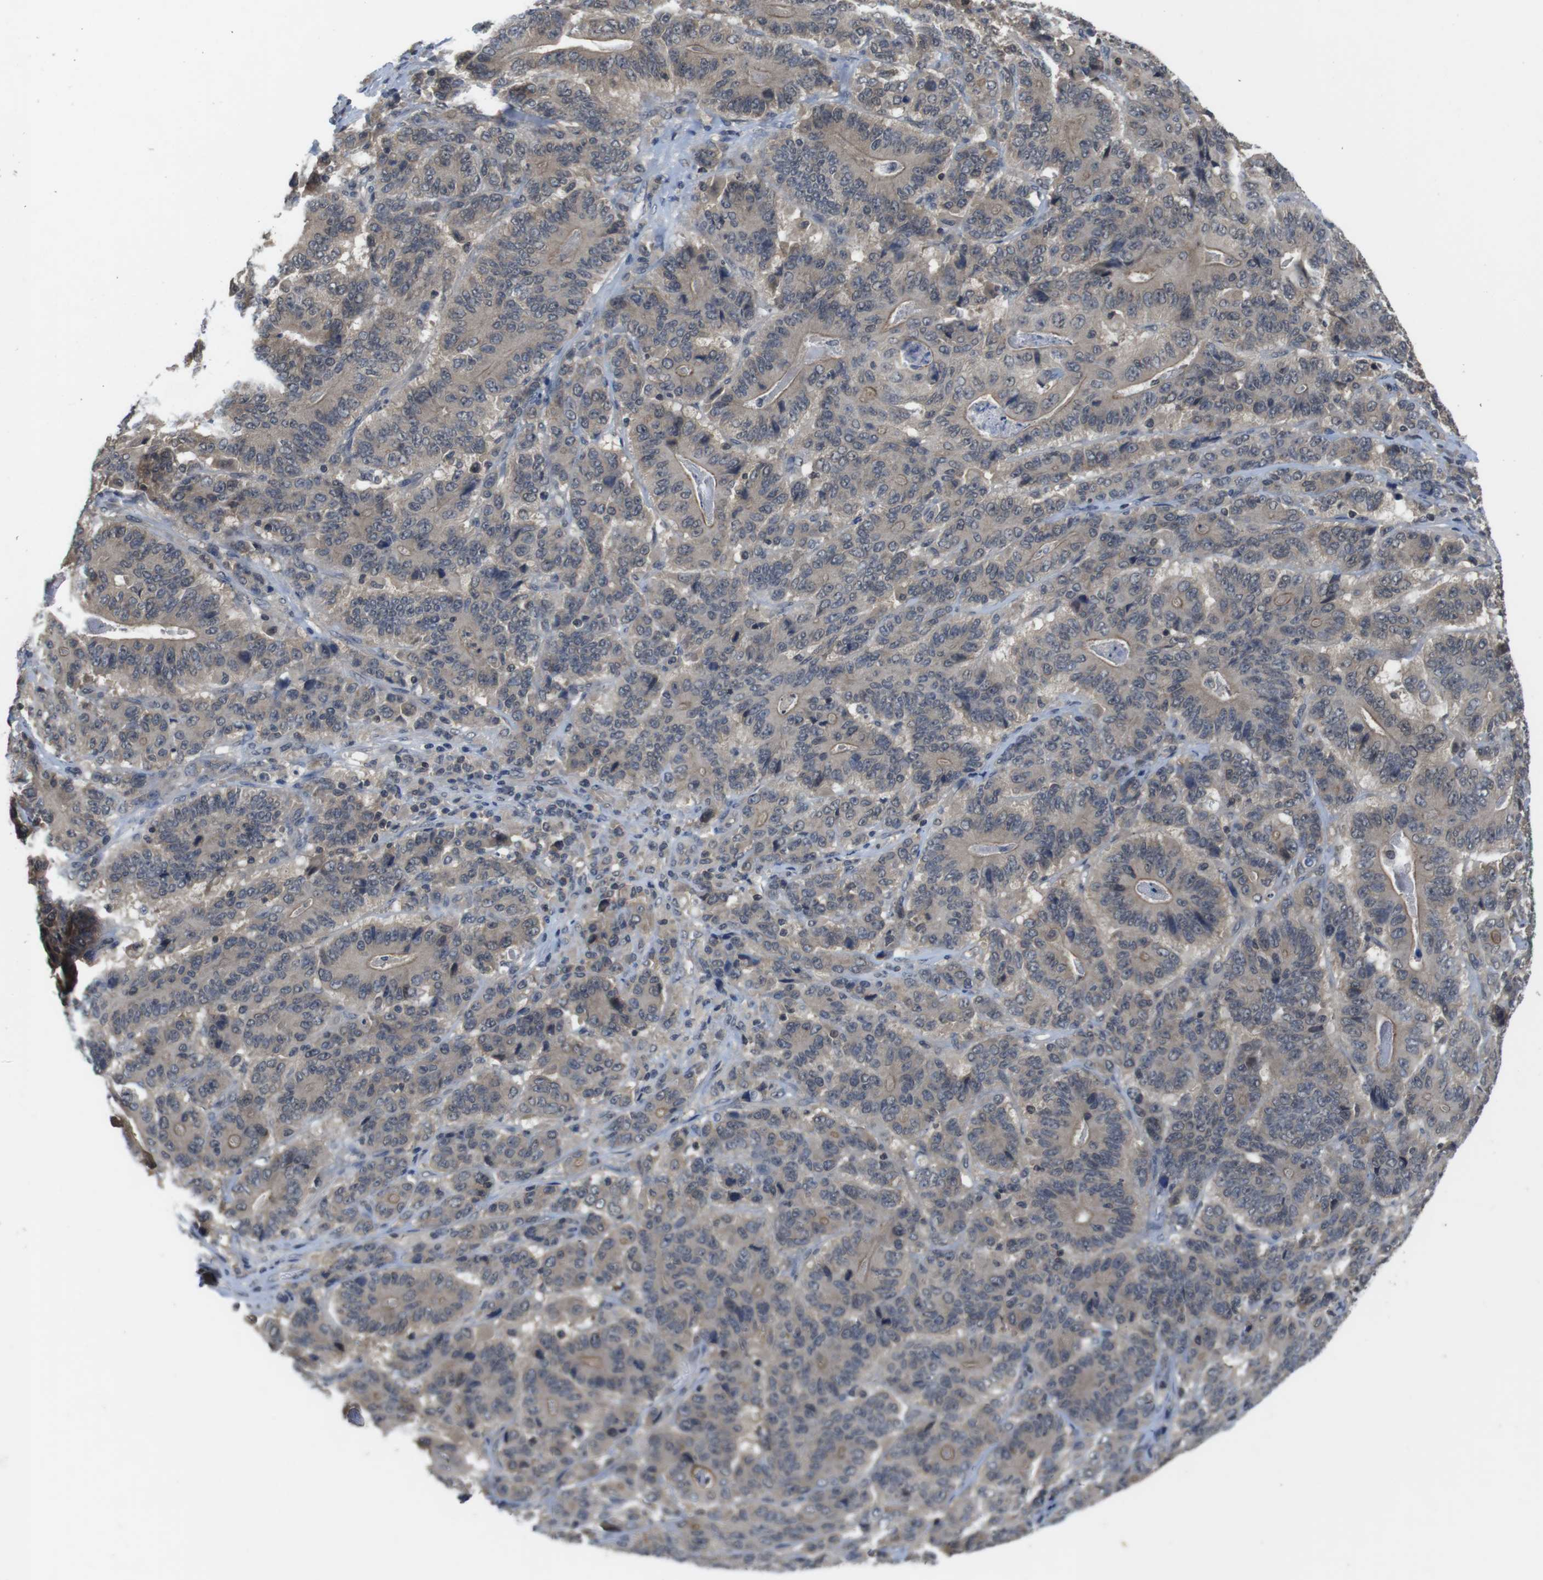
{"staining": {"intensity": "weak", "quantity": ">75%", "location": "cytoplasmic/membranous"}, "tissue": "stomach cancer", "cell_type": "Tumor cells", "image_type": "cancer", "snomed": [{"axis": "morphology", "description": "Adenocarcinoma, NOS"}, {"axis": "topography", "description": "Stomach"}], "caption": "High-power microscopy captured an immunohistochemistry micrograph of stomach cancer, revealing weak cytoplasmic/membranous positivity in about >75% of tumor cells. (DAB (3,3'-diaminobenzidine) IHC, brown staining for protein, blue staining for nuclei).", "gene": "FADD", "patient": {"sex": "female", "age": 73}}